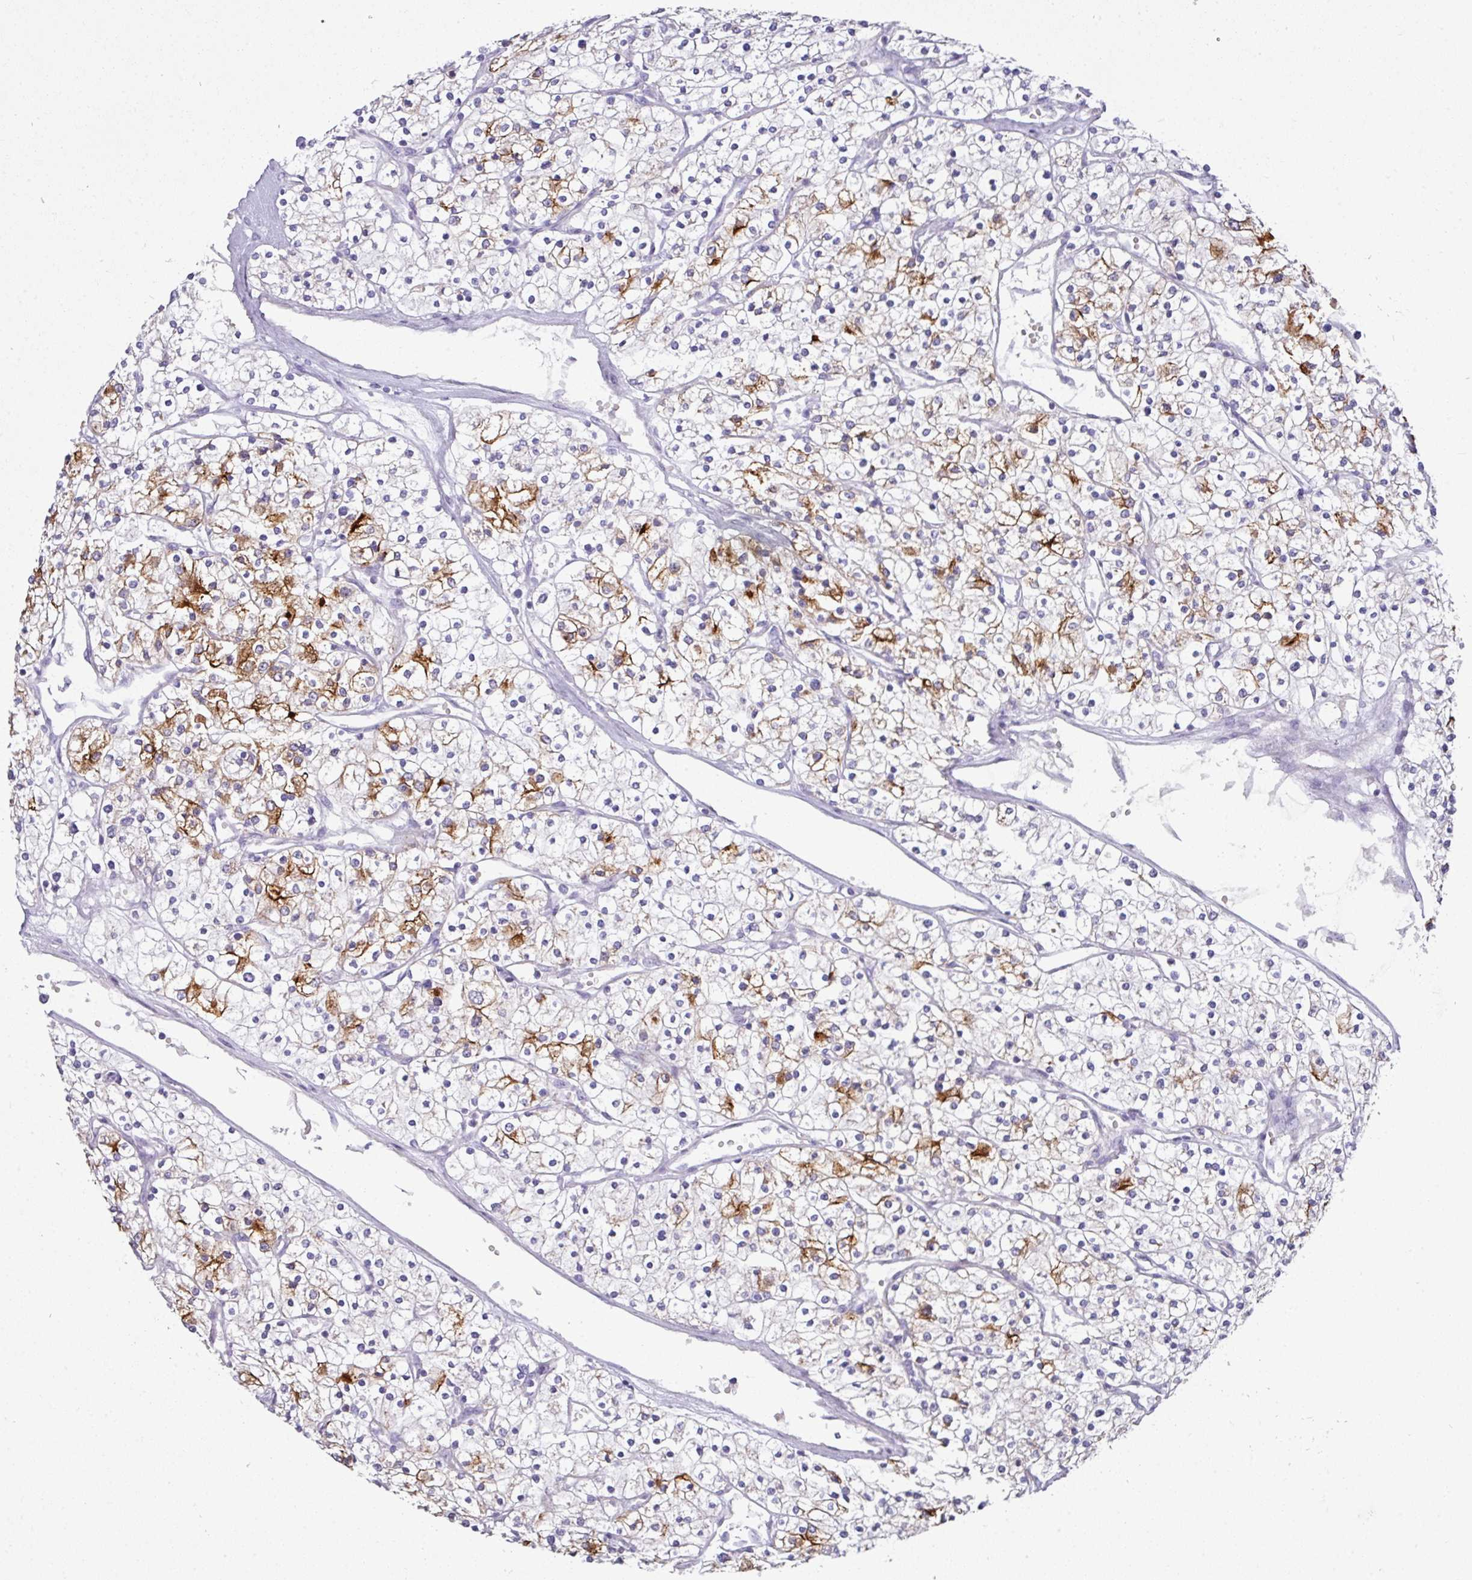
{"staining": {"intensity": "moderate", "quantity": "25%-75%", "location": "cytoplasmic/membranous"}, "tissue": "renal cancer", "cell_type": "Tumor cells", "image_type": "cancer", "snomed": [{"axis": "morphology", "description": "Adenocarcinoma, NOS"}, {"axis": "topography", "description": "Kidney"}], "caption": "An immunohistochemistry histopathology image of neoplastic tissue is shown. Protein staining in brown labels moderate cytoplasmic/membranous positivity in adenocarcinoma (renal) within tumor cells.", "gene": "TRAPPC1", "patient": {"sex": "male", "age": 80}}